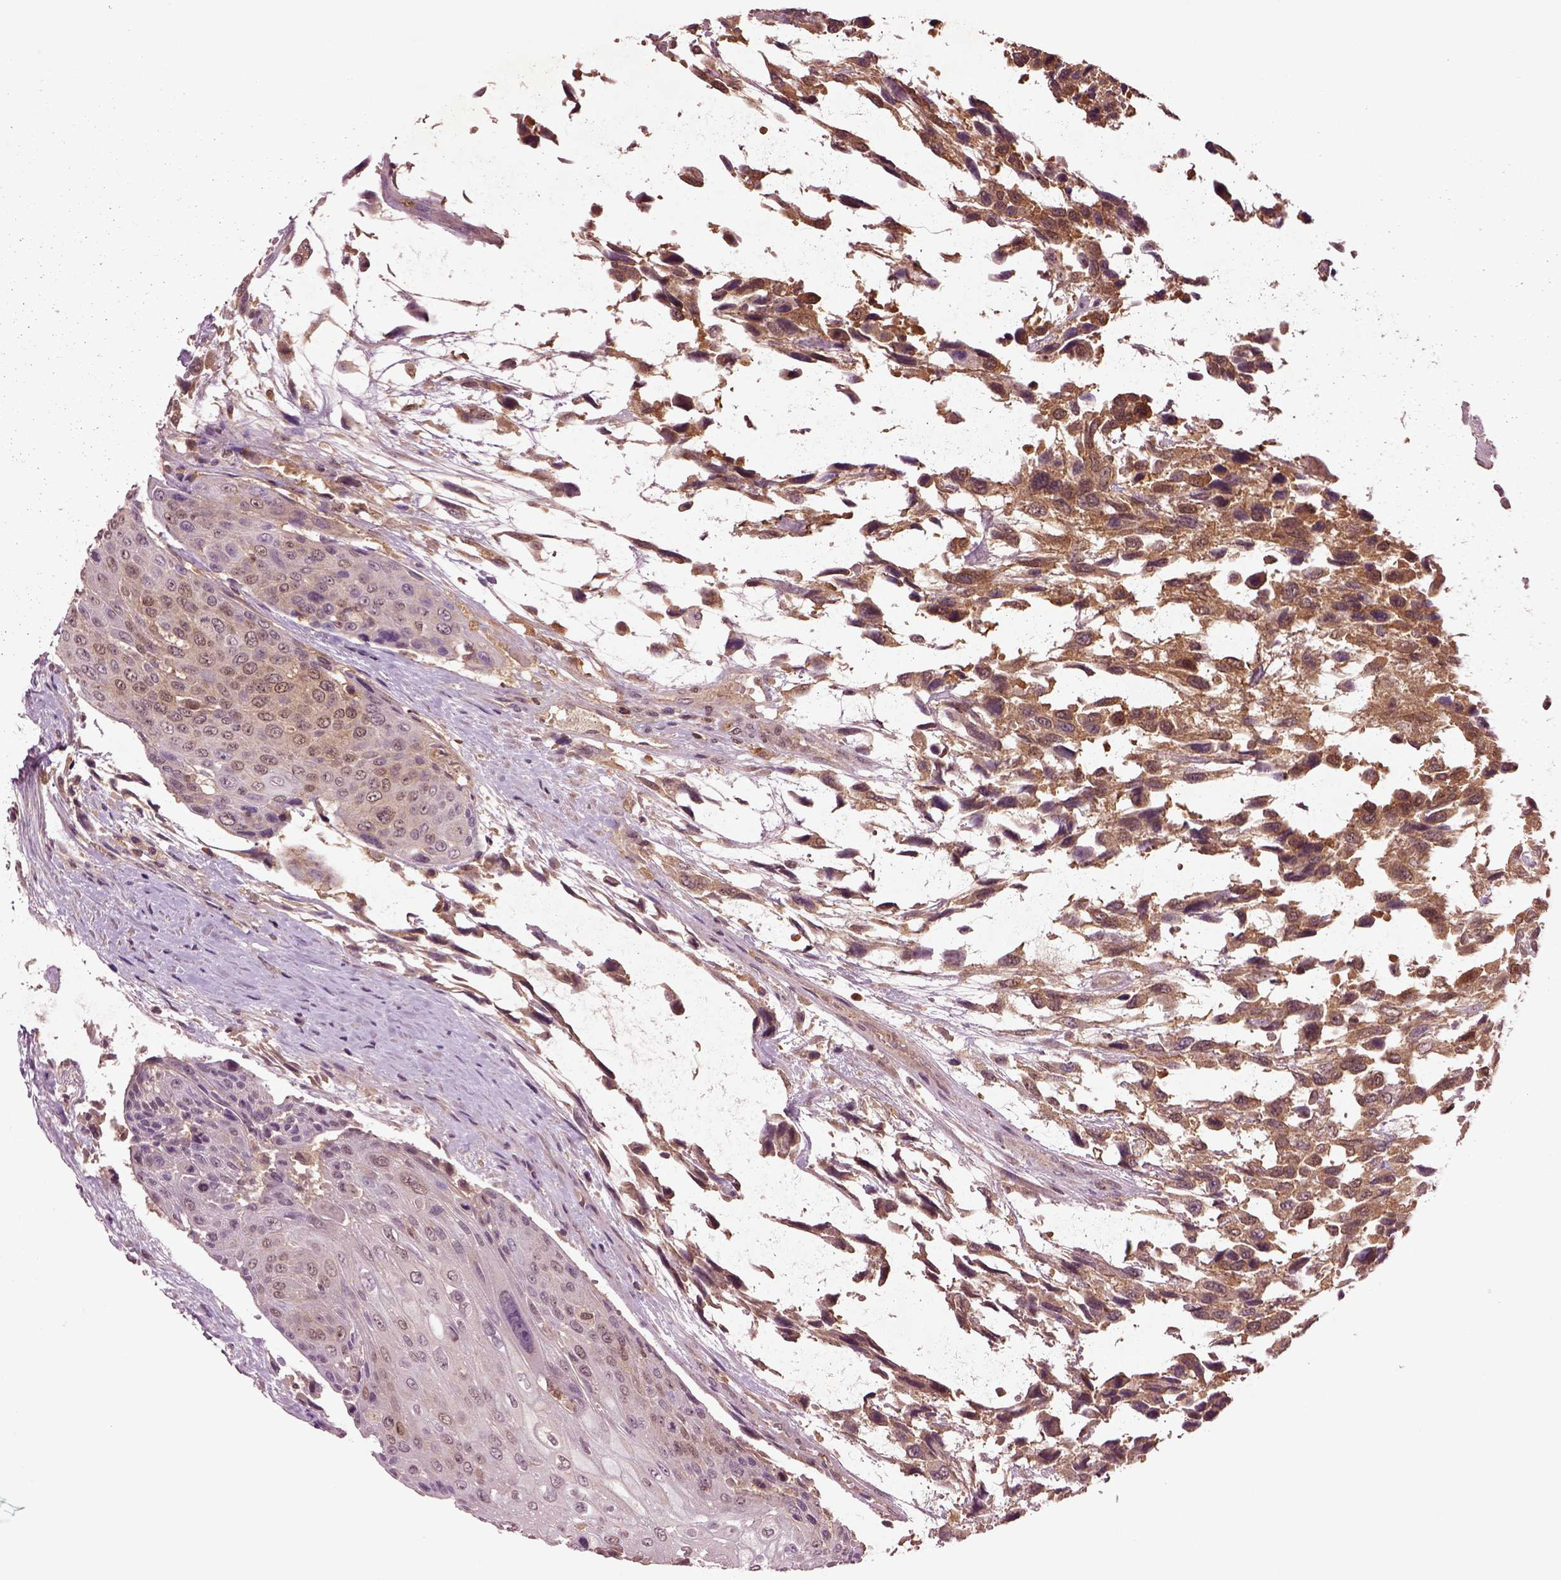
{"staining": {"intensity": "moderate", "quantity": ">75%", "location": "cytoplasmic/membranous"}, "tissue": "urothelial cancer", "cell_type": "Tumor cells", "image_type": "cancer", "snomed": [{"axis": "morphology", "description": "Urothelial carcinoma, High grade"}, {"axis": "topography", "description": "Urinary bladder"}], "caption": "IHC (DAB (3,3'-diaminobenzidine)) staining of high-grade urothelial carcinoma demonstrates moderate cytoplasmic/membranous protein positivity in approximately >75% of tumor cells.", "gene": "MDP1", "patient": {"sex": "female", "age": 70}}